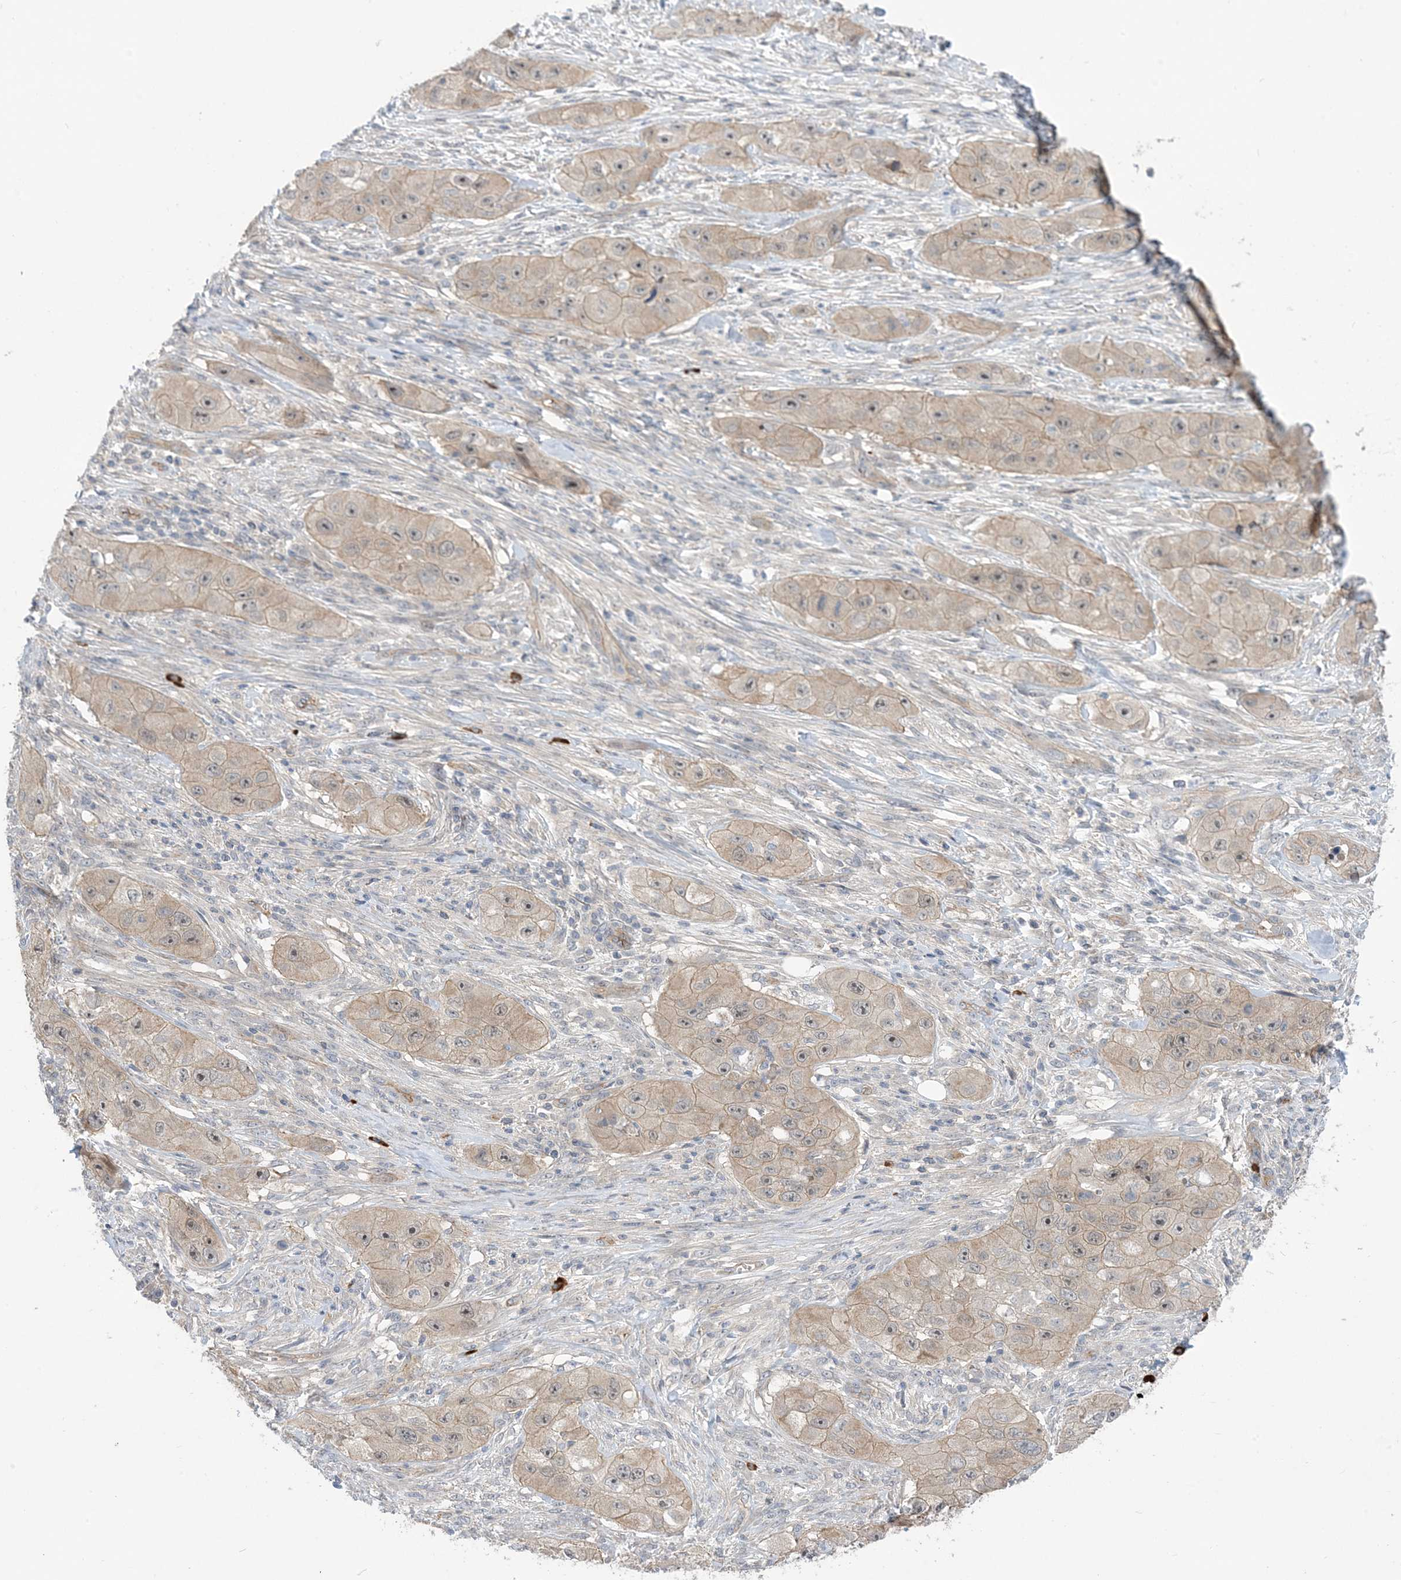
{"staining": {"intensity": "weak", "quantity": "25%-75%", "location": "cytoplasmic/membranous"}, "tissue": "skin cancer", "cell_type": "Tumor cells", "image_type": "cancer", "snomed": [{"axis": "morphology", "description": "Squamous cell carcinoma, NOS"}, {"axis": "topography", "description": "Skin"}, {"axis": "topography", "description": "Subcutis"}], "caption": "A histopathology image showing weak cytoplasmic/membranous positivity in approximately 25%-75% of tumor cells in skin cancer (squamous cell carcinoma), as visualized by brown immunohistochemical staining.", "gene": "AOC1", "patient": {"sex": "male", "age": 73}}